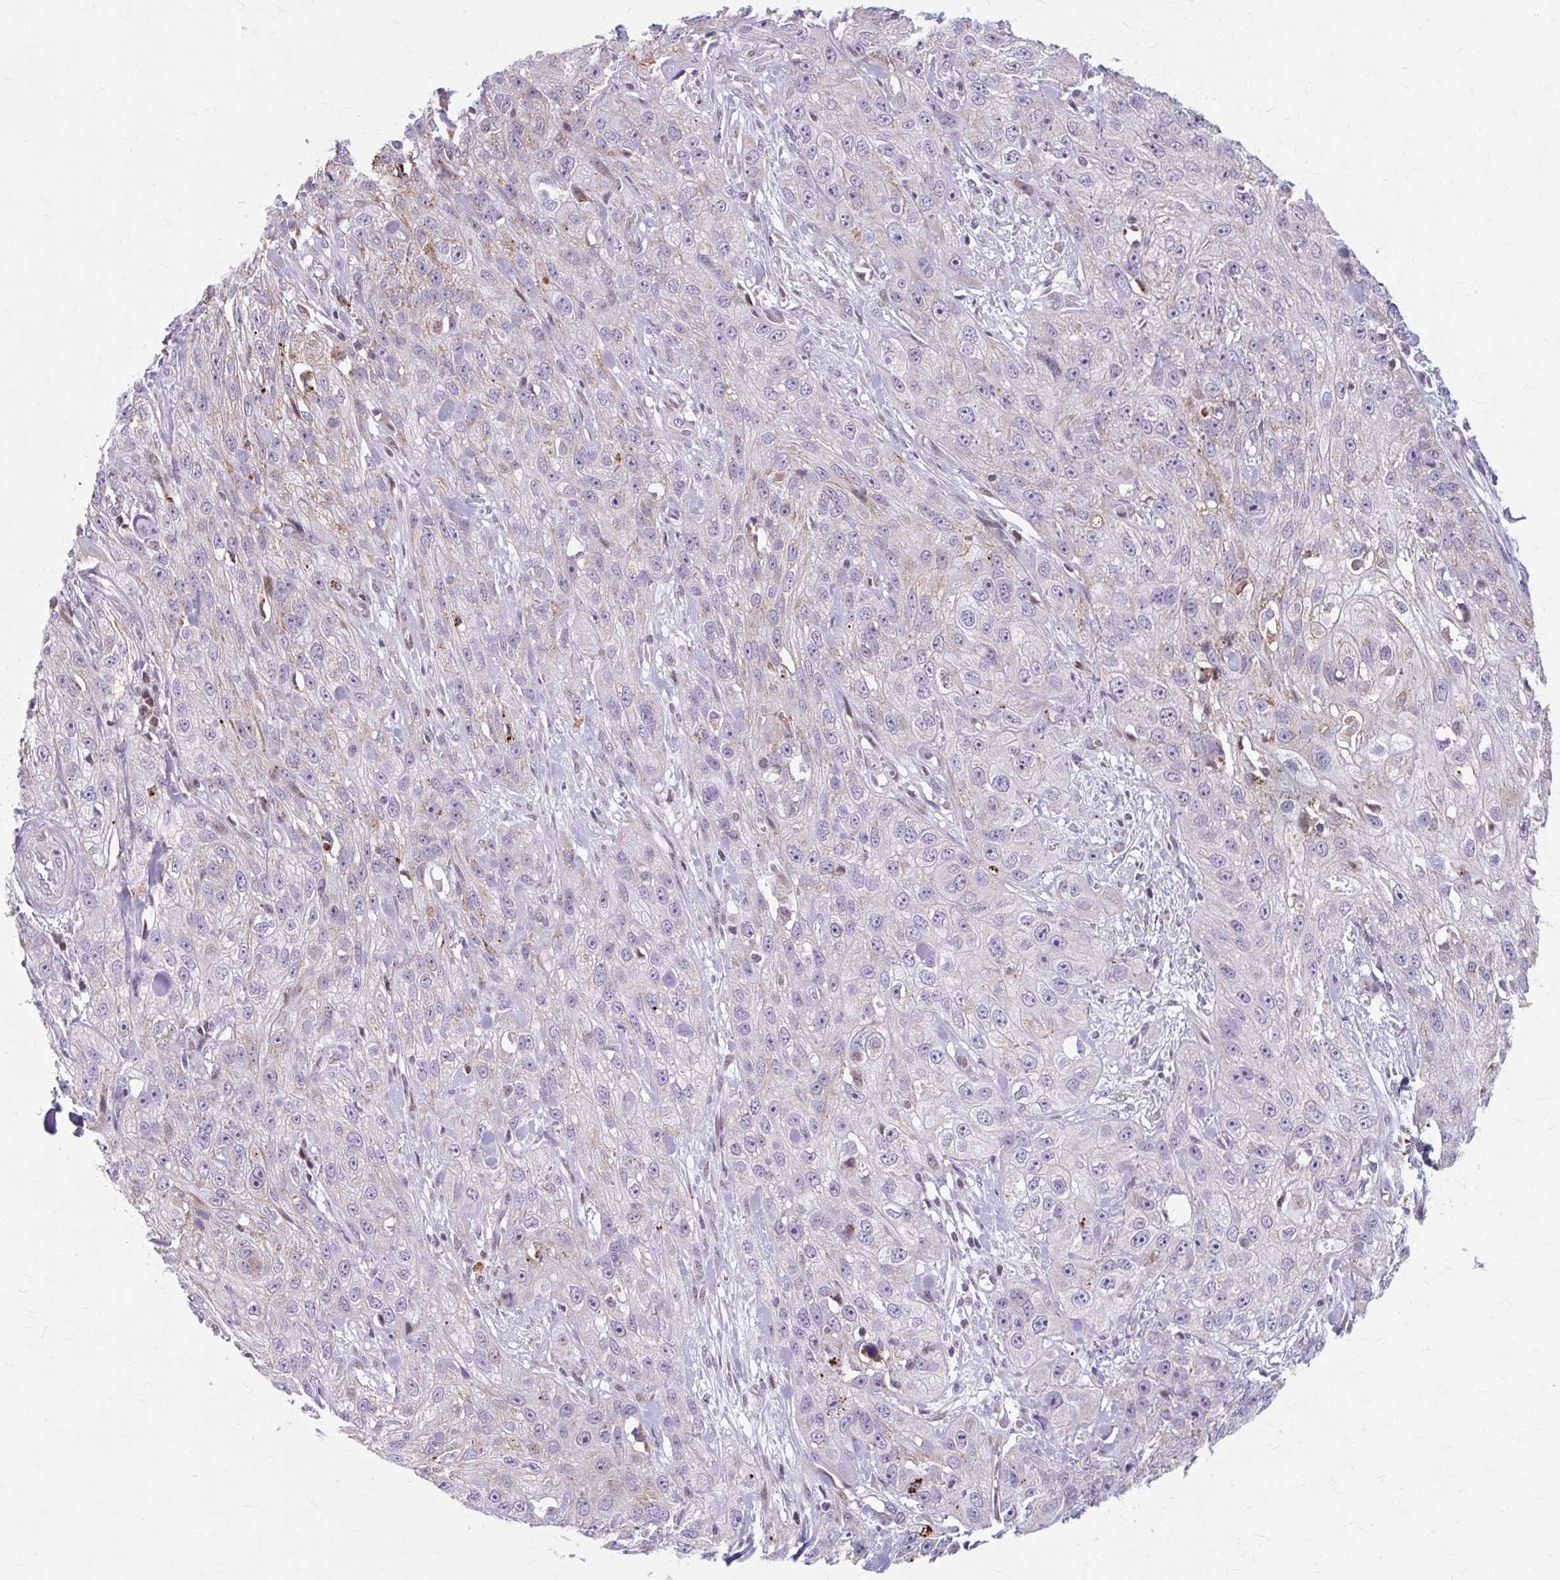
{"staining": {"intensity": "negative", "quantity": "none", "location": "none"}, "tissue": "skin cancer", "cell_type": "Tumor cells", "image_type": "cancer", "snomed": [{"axis": "morphology", "description": "Squamous cell carcinoma, NOS"}, {"axis": "topography", "description": "Skin"}, {"axis": "topography", "description": "Vulva"}], "caption": "DAB (3,3'-diaminobenzidine) immunohistochemical staining of human skin squamous cell carcinoma exhibits no significant staining in tumor cells.", "gene": "BEAN1", "patient": {"sex": "female", "age": 86}}